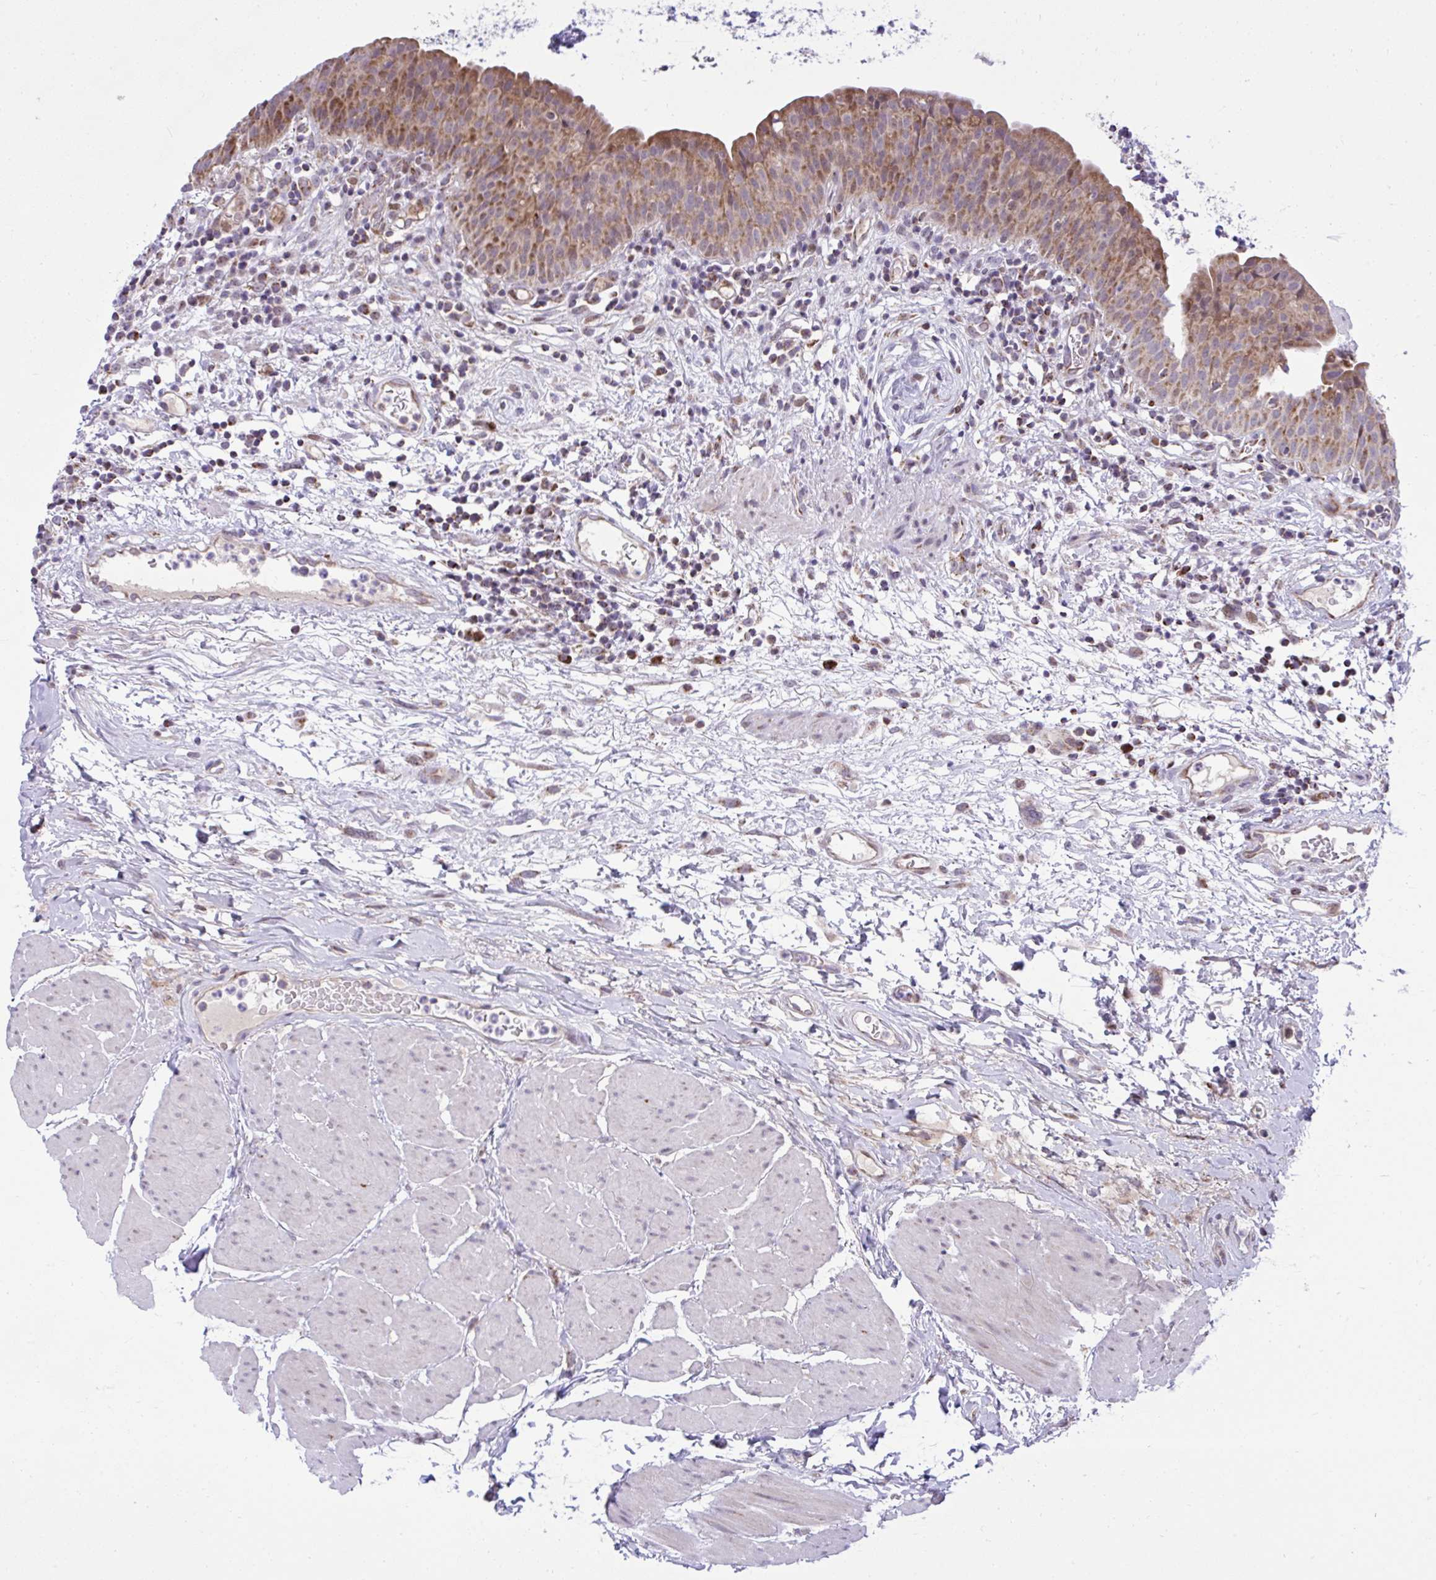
{"staining": {"intensity": "moderate", "quantity": ">75%", "location": "cytoplasmic/membranous,nuclear"}, "tissue": "urinary bladder", "cell_type": "Urothelial cells", "image_type": "normal", "snomed": [{"axis": "morphology", "description": "Normal tissue, NOS"}, {"axis": "morphology", "description": "Inflammation, NOS"}, {"axis": "topography", "description": "Urinary bladder"}], "caption": "Protein staining exhibits moderate cytoplasmic/membranous,nuclear positivity in approximately >75% of urothelial cells in normal urinary bladder.", "gene": "ZNF362", "patient": {"sex": "male", "age": 57}}